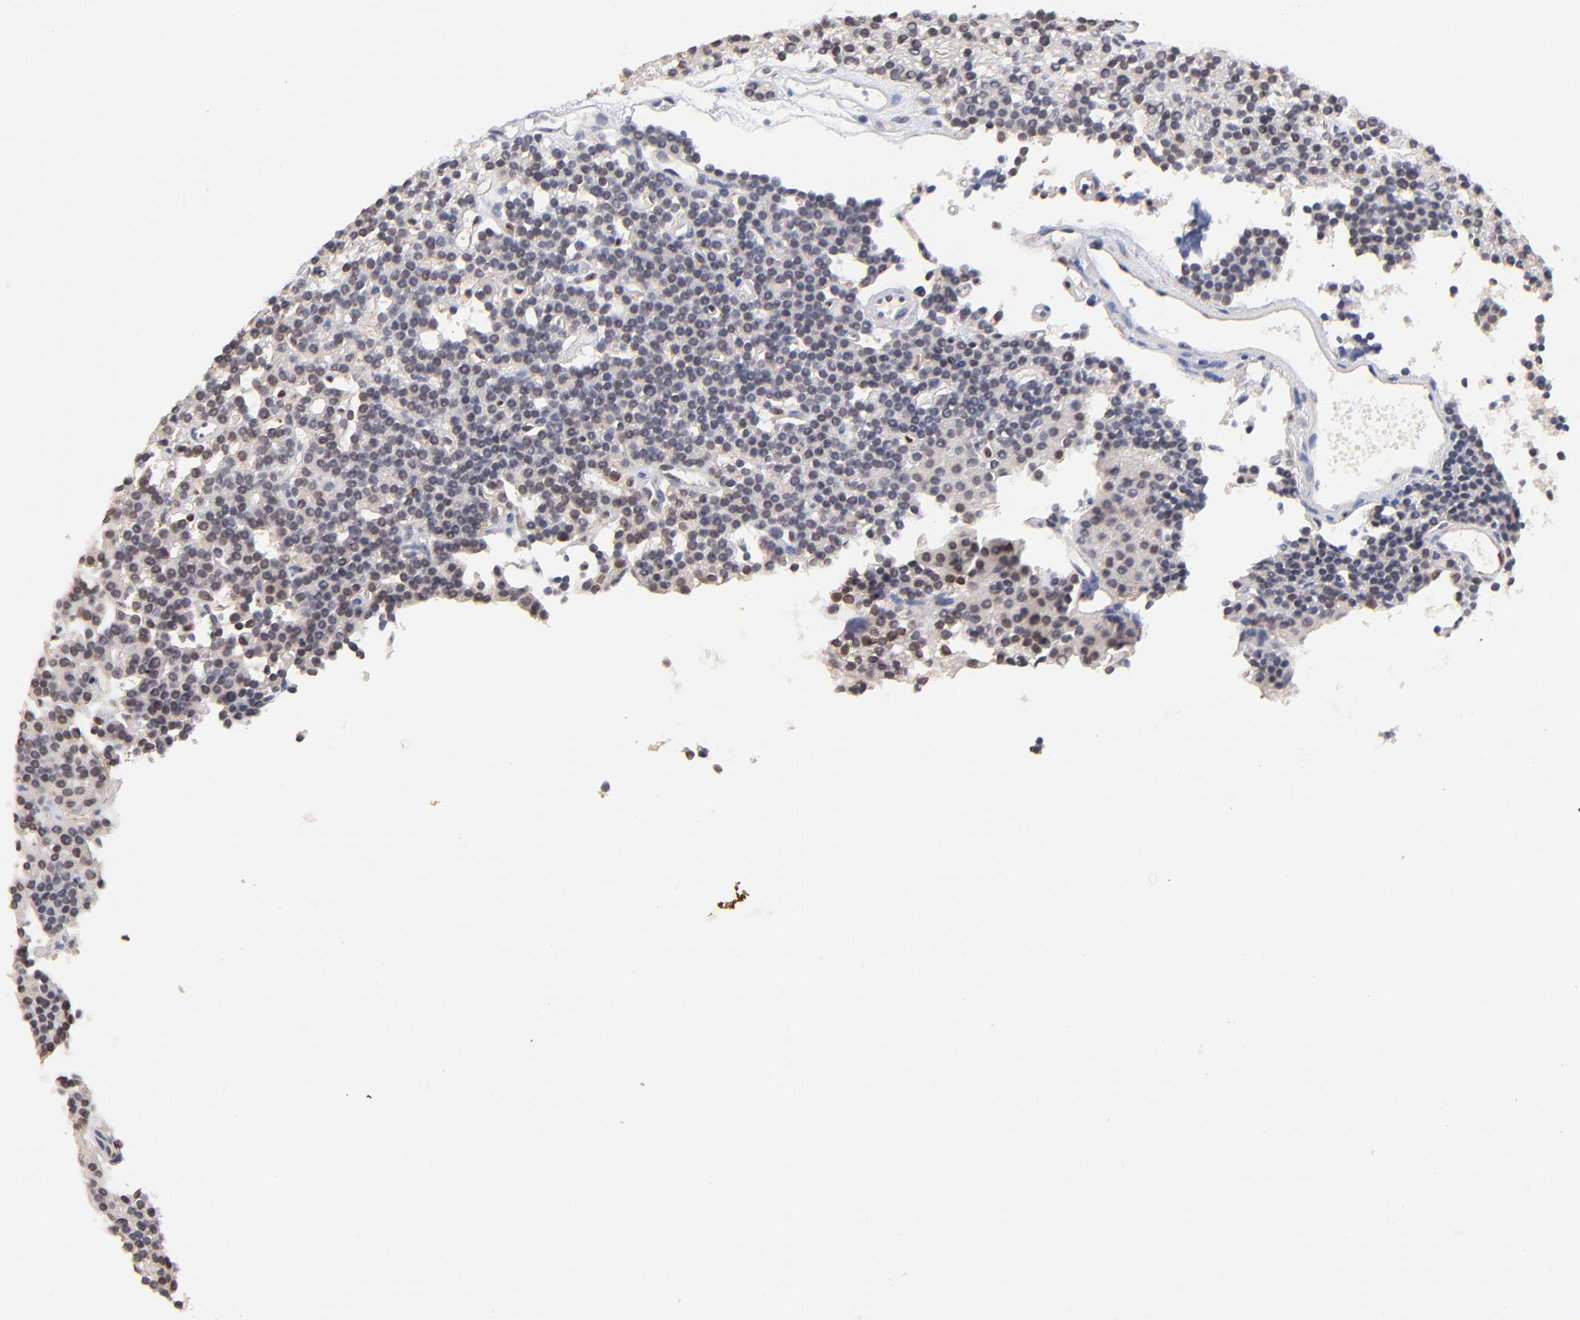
{"staining": {"intensity": "weak", "quantity": "<25%", "location": "nuclear"}, "tissue": "parathyroid gland", "cell_type": "Glandular cells", "image_type": "normal", "snomed": [{"axis": "morphology", "description": "Normal tissue, NOS"}, {"axis": "topography", "description": "Parathyroid gland"}], "caption": "A photomicrograph of human parathyroid gland is negative for staining in glandular cells.", "gene": "ZFP92", "patient": {"sex": "female", "age": 45}}